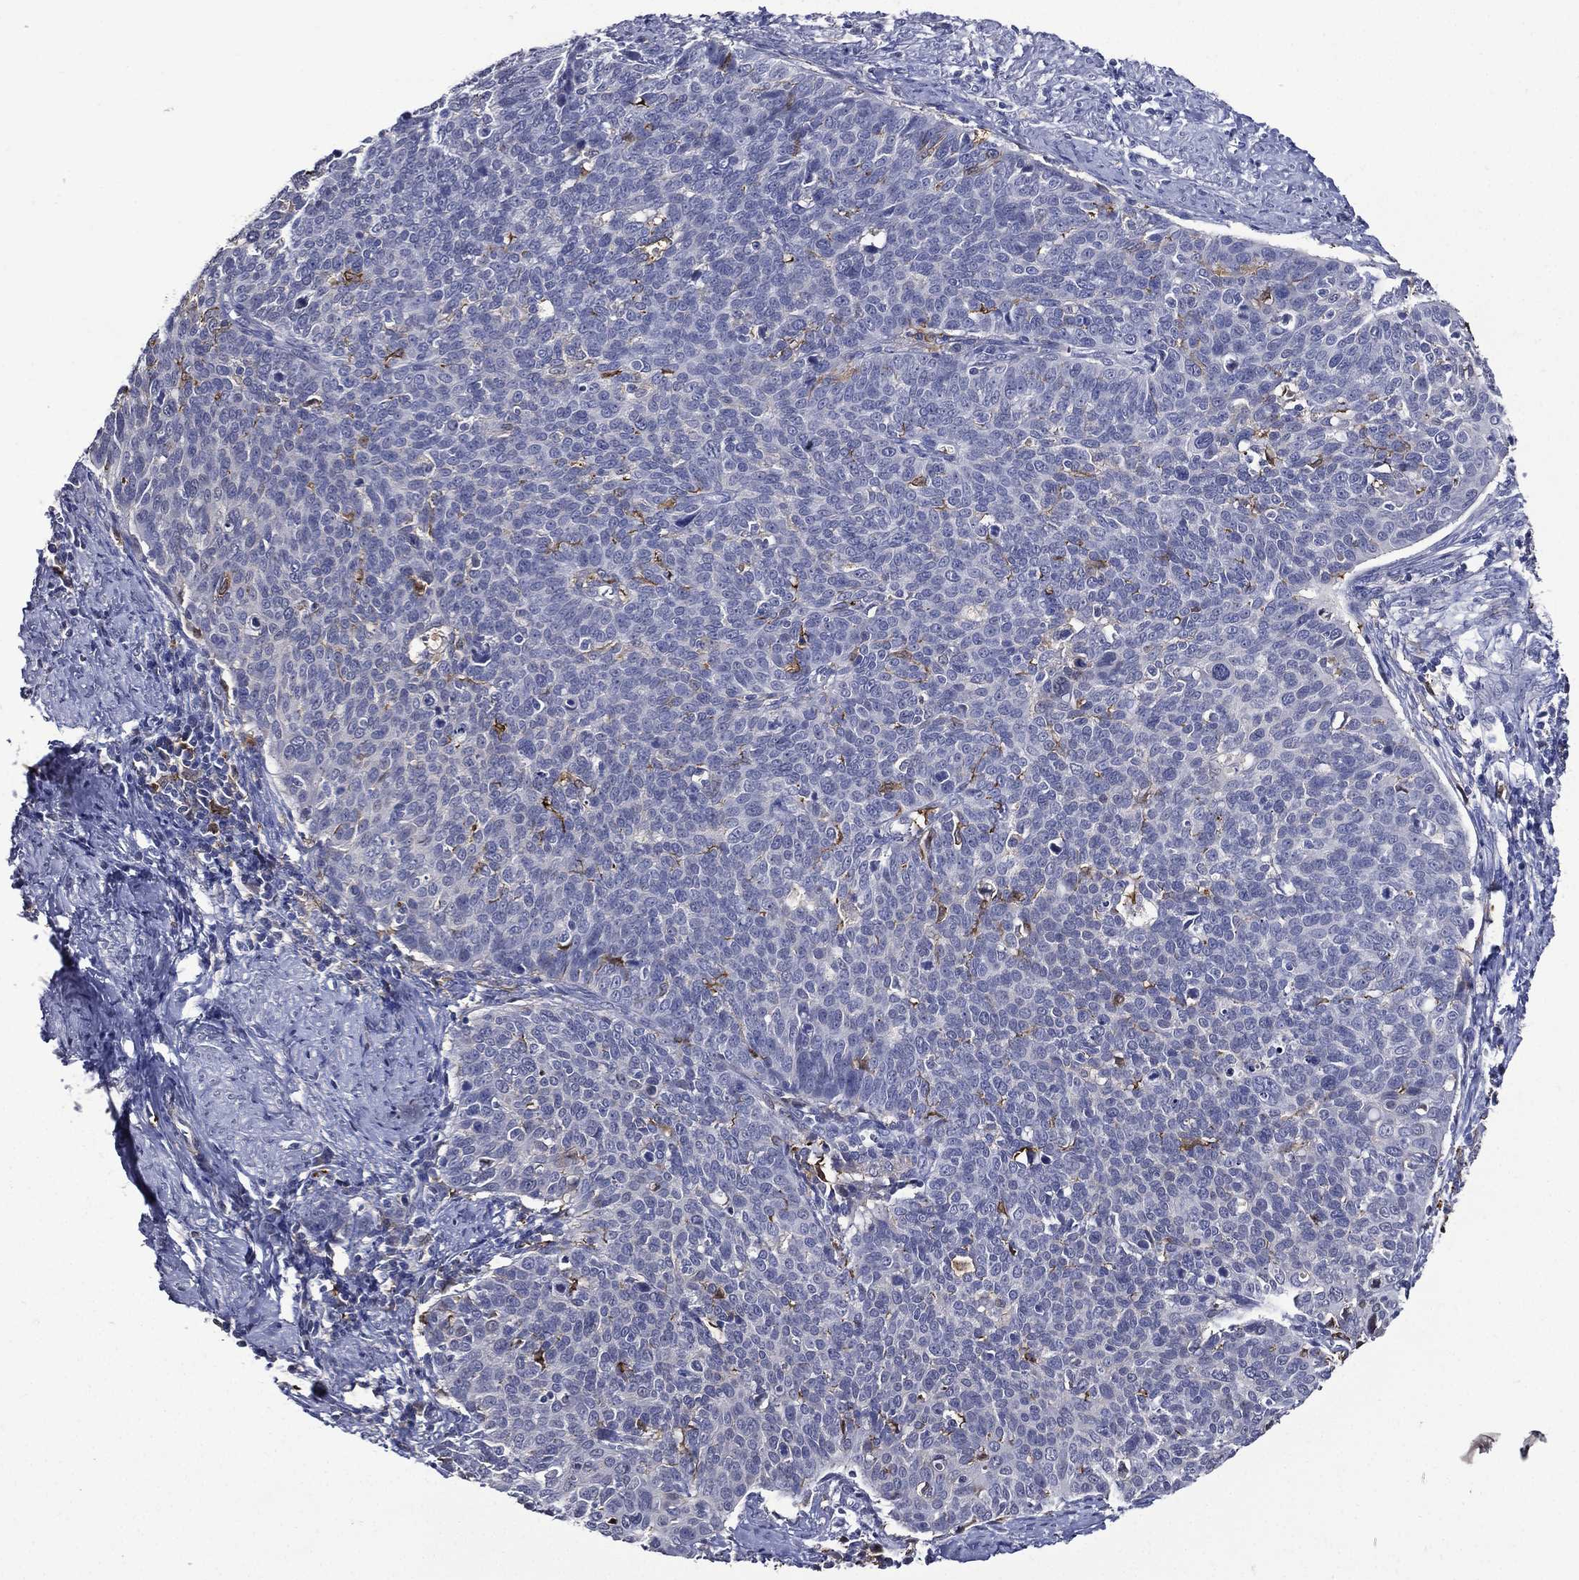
{"staining": {"intensity": "negative", "quantity": "none", "location": "none"}, "tissue": "cervical cancer", "cell_type": "Tumor cells", "image_type": "cancer", "snomed": [{"axis": "morphology", "description": "Normal tissue, NOS"}, {"axis": "morphology", "description": "Squamous cell carcinoma, NOS"}, {"axis": "topography", "description": "Cervix"}], "caption": "Tumor cells show no significant positivity in squamous cell carcinoma (cervical).", "gene": "GPR171", "patient": {"sex": "female", "age": 39}}